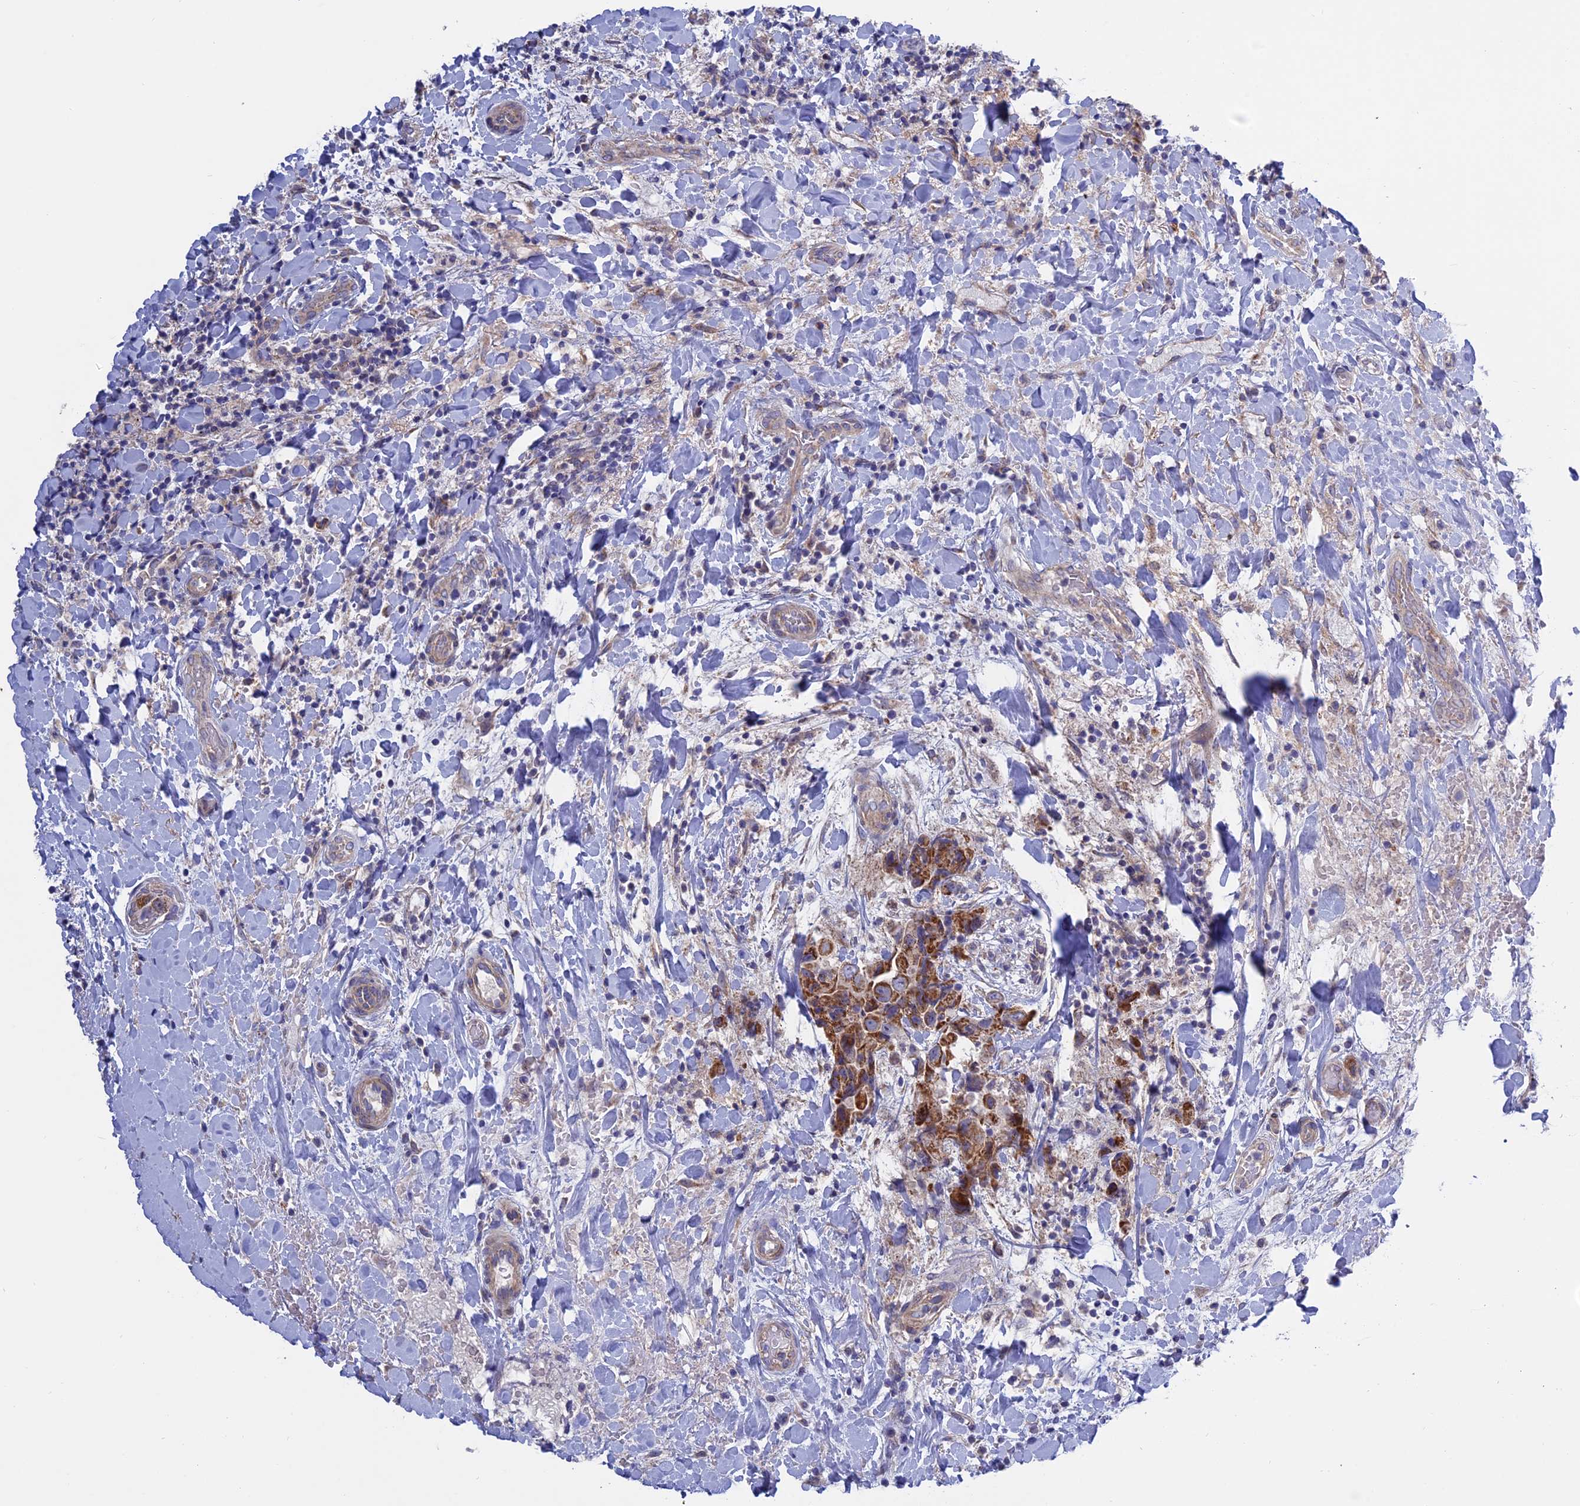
{"staining": {"intensity": "strong", "quantity": ">75%", "location": "cytoplasmic/membranous"}, "tissue": "breast cancer", "cell_type": "Tumor cells", "image_type": "cancer", "snomed": [{"axis": "morphology", "description": "Normal tissue, NOS"}, {"axis": "morphology", "description": "Duct carcinoma"}, {"axis": "topography", "description": "Breast"}], "caption": "This histopathology image exhibits IHC staining of human breast cancer, with high strong cytoplasmic/membranous expression in about >75% of tumor cells.", "gene": "ETFDH", "patient": {"sex": "female", "age": 62}}